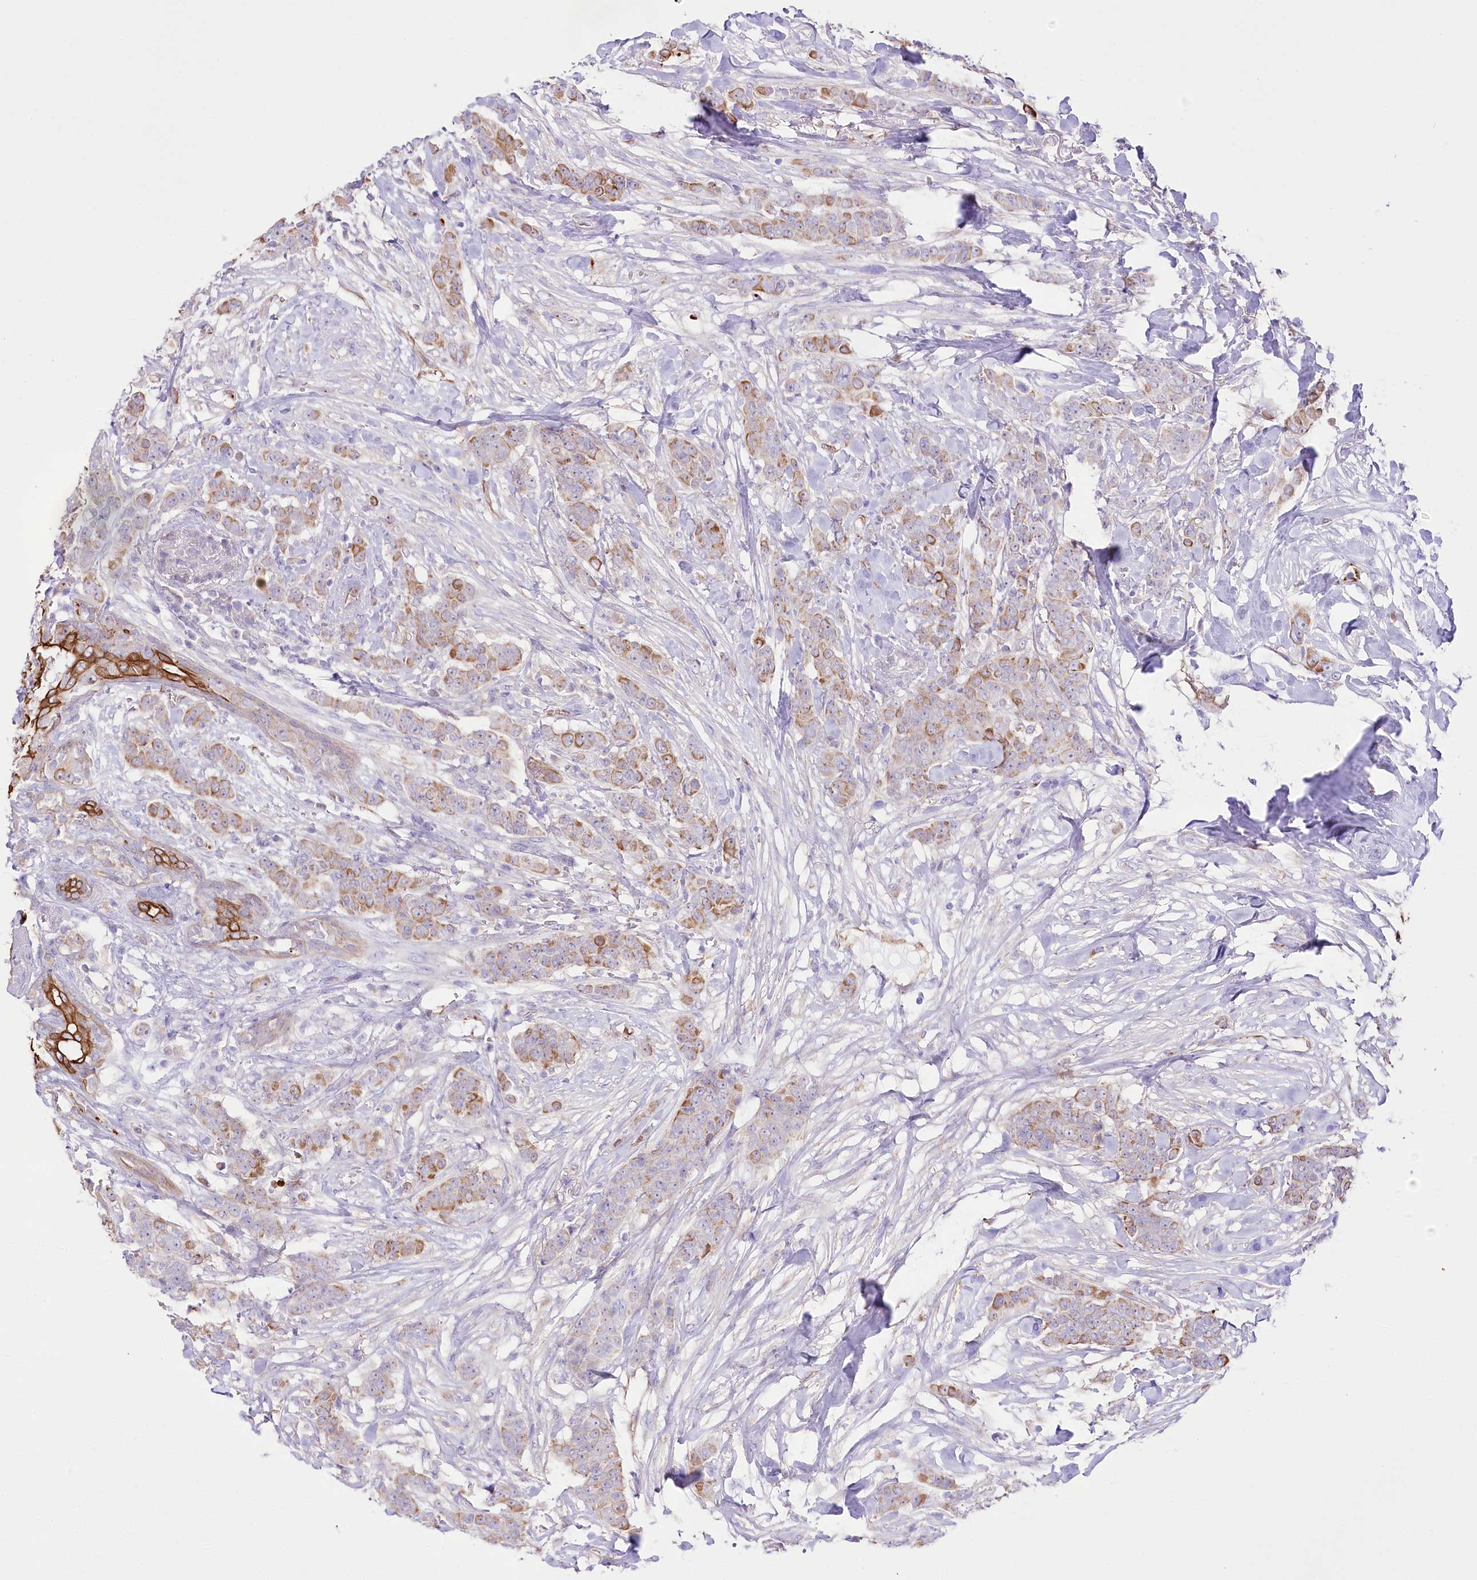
{"staining": {"intensity": "moderate", "quantity": "25%-75%", "location": "cytoplasmic/membranous"}, "tissue": "breast cancer", "cell_type": "Tumor cells", "image_type": "cancer", "snomed": [{"axis": "morphology", "description": "Duct carcinoma"}, {"axis": "topography", "description": "Breast"}], "caption": "Immunohistochemical staining of human breast cancer demonstrates medium levels of moderate cytoplasmic/membranous protein staining in approximately 25%-75% of tumor cells.", "gene": "SLC39A10", "patient": {"sex": "female", "age": 40}}